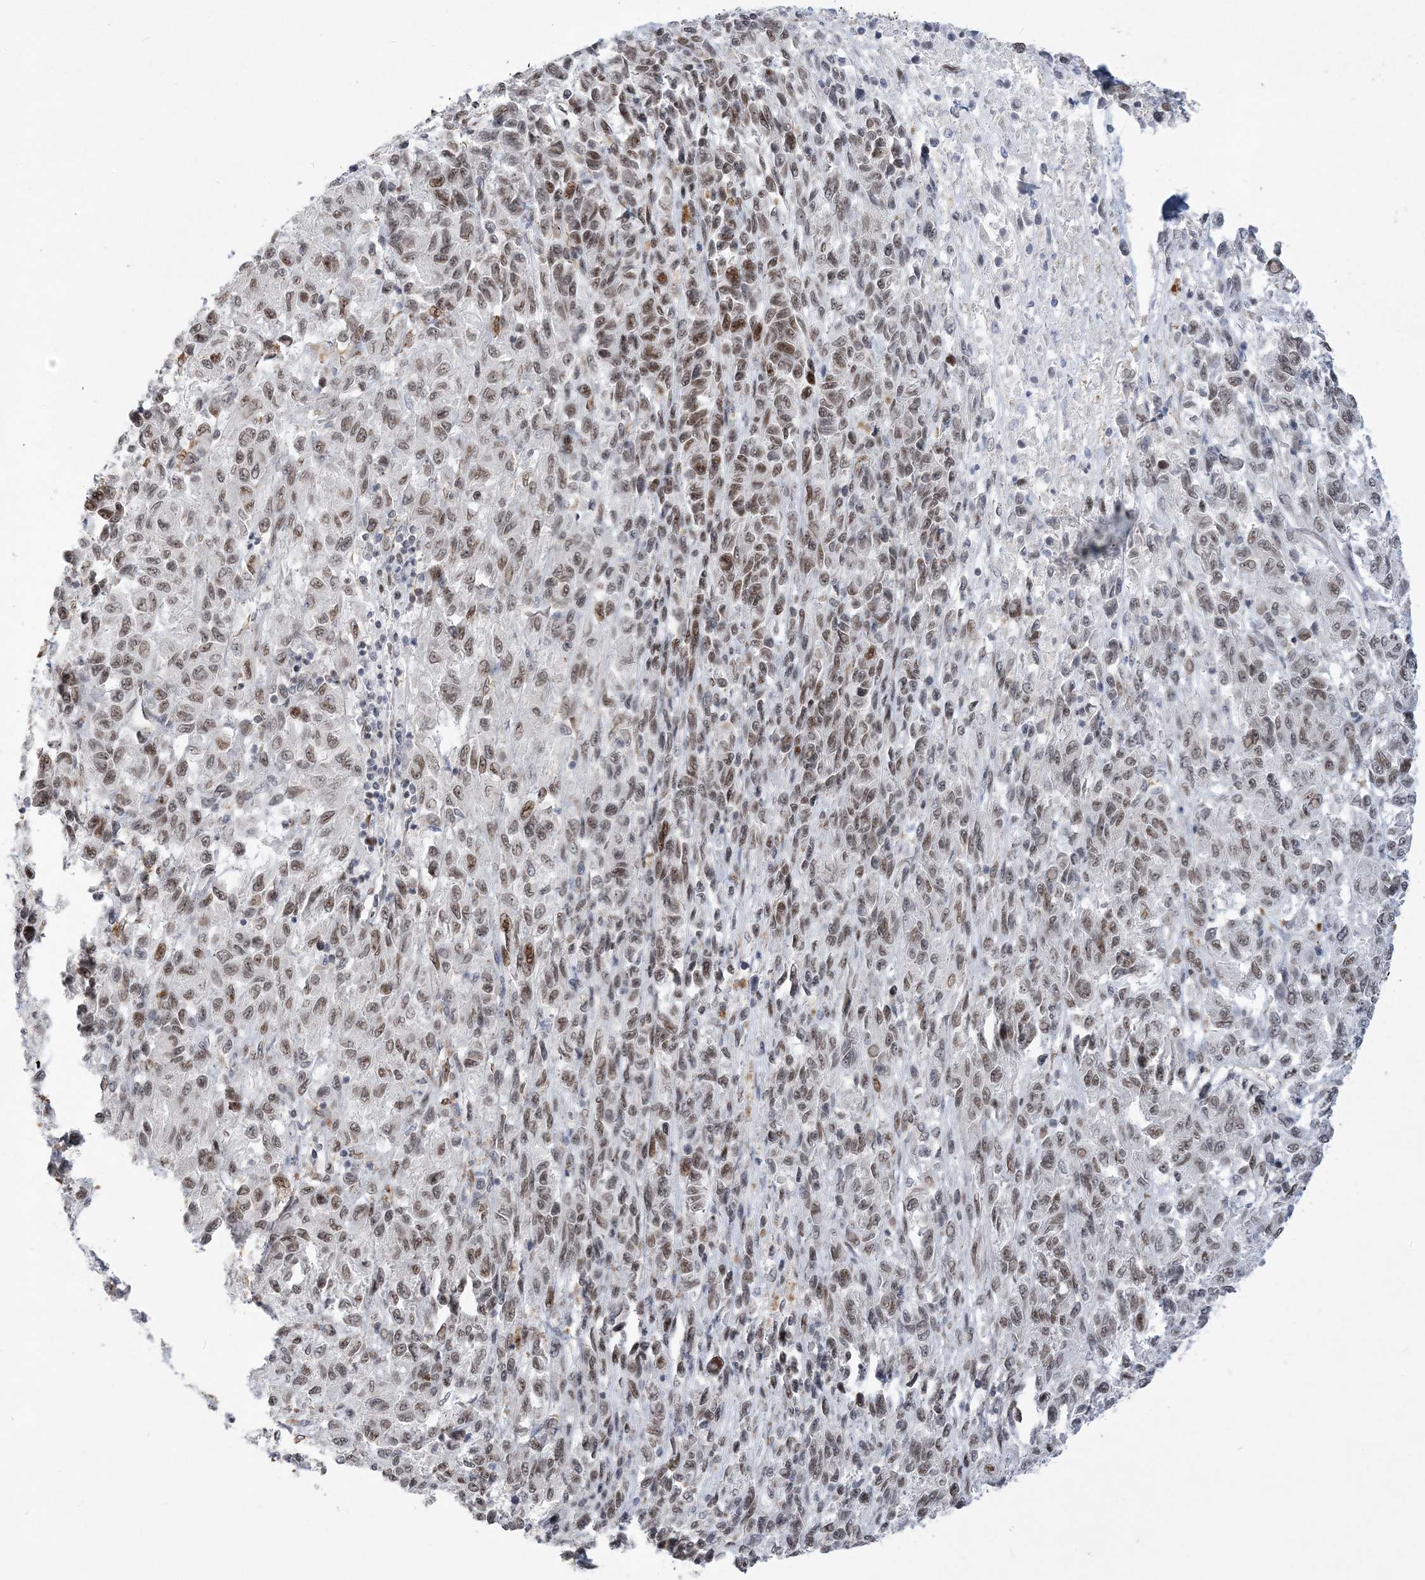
{"staining": {"intensity": "moderate", "quantity": "25%-75%", "location": "nuclear"}, "tissue": "melanoma", "cell_type": "Tumor cells", "image_type": "cancer", "snomed": [{"axis": "morphology", "description": "Malignant melanoma, Metastatic site"}, {"axis": "topography", "description": "Lung"}], "caption": "Tumor cells exhibit moderate nuclear expression in about 25%-75% of cells in melanoma.", "gene": "WAC", "patient": {"sex": "male", "age": 64}}